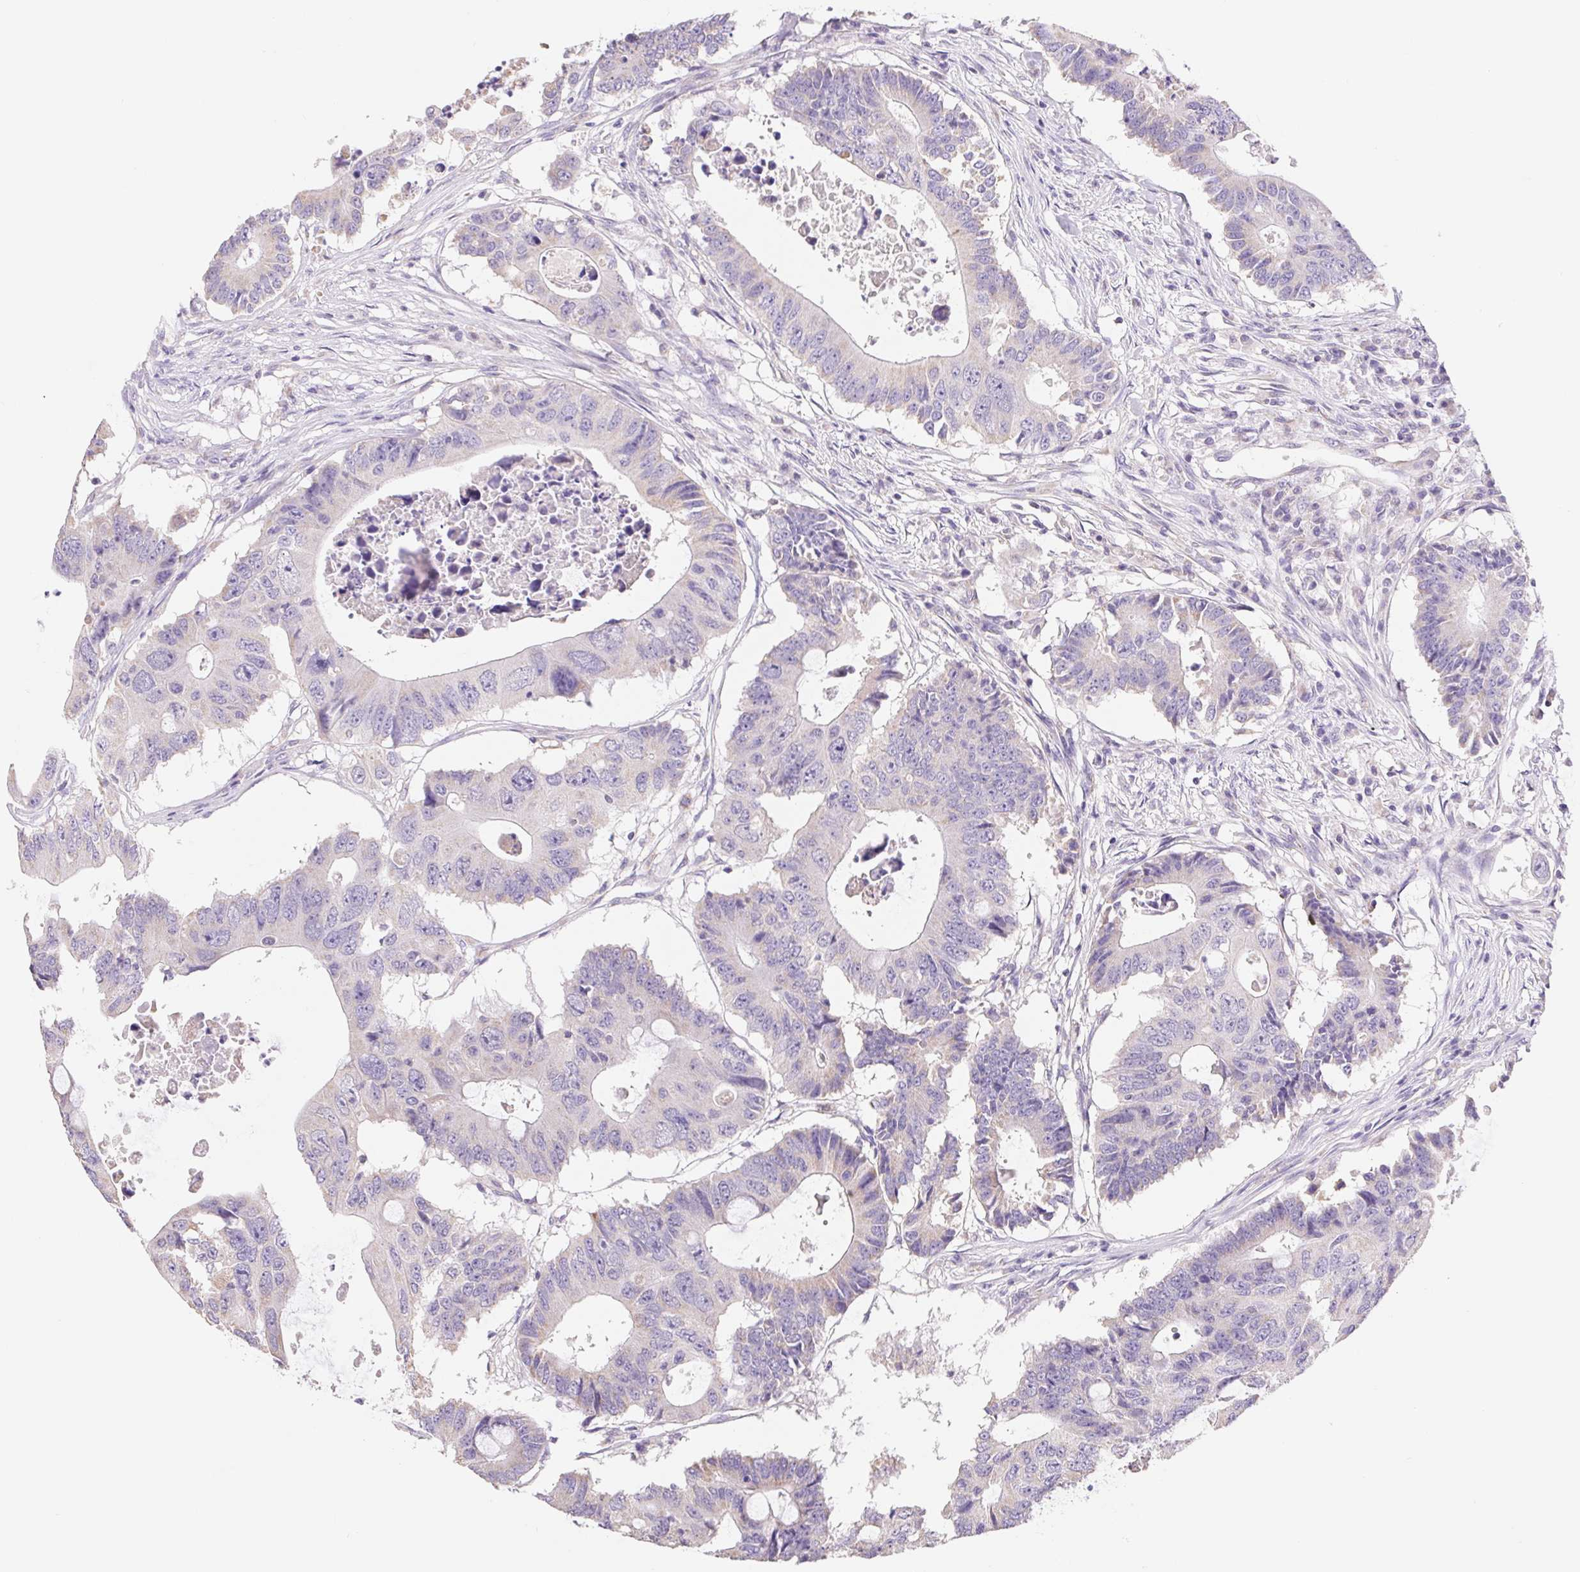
{"staining": {"intensity": "negative", "quantity": "none", "location": "none"}, "tissue": "colorectal cancer", "cell_type": "Tumor cells", "image_type": "cancer", "snomed": [{"axis": "morphology", "description": "Adenocarcinoma, NOS"}, {"axis": "topography", "description": "Colon"}], "caption": "High power microscopy micrograph of an immunohistochemistry image of colorectal adenocarcinoma, revealing no significant staining in tumor cells.", "gene": "FKBP6", "patient": {"sex": "male", "age": 71}}